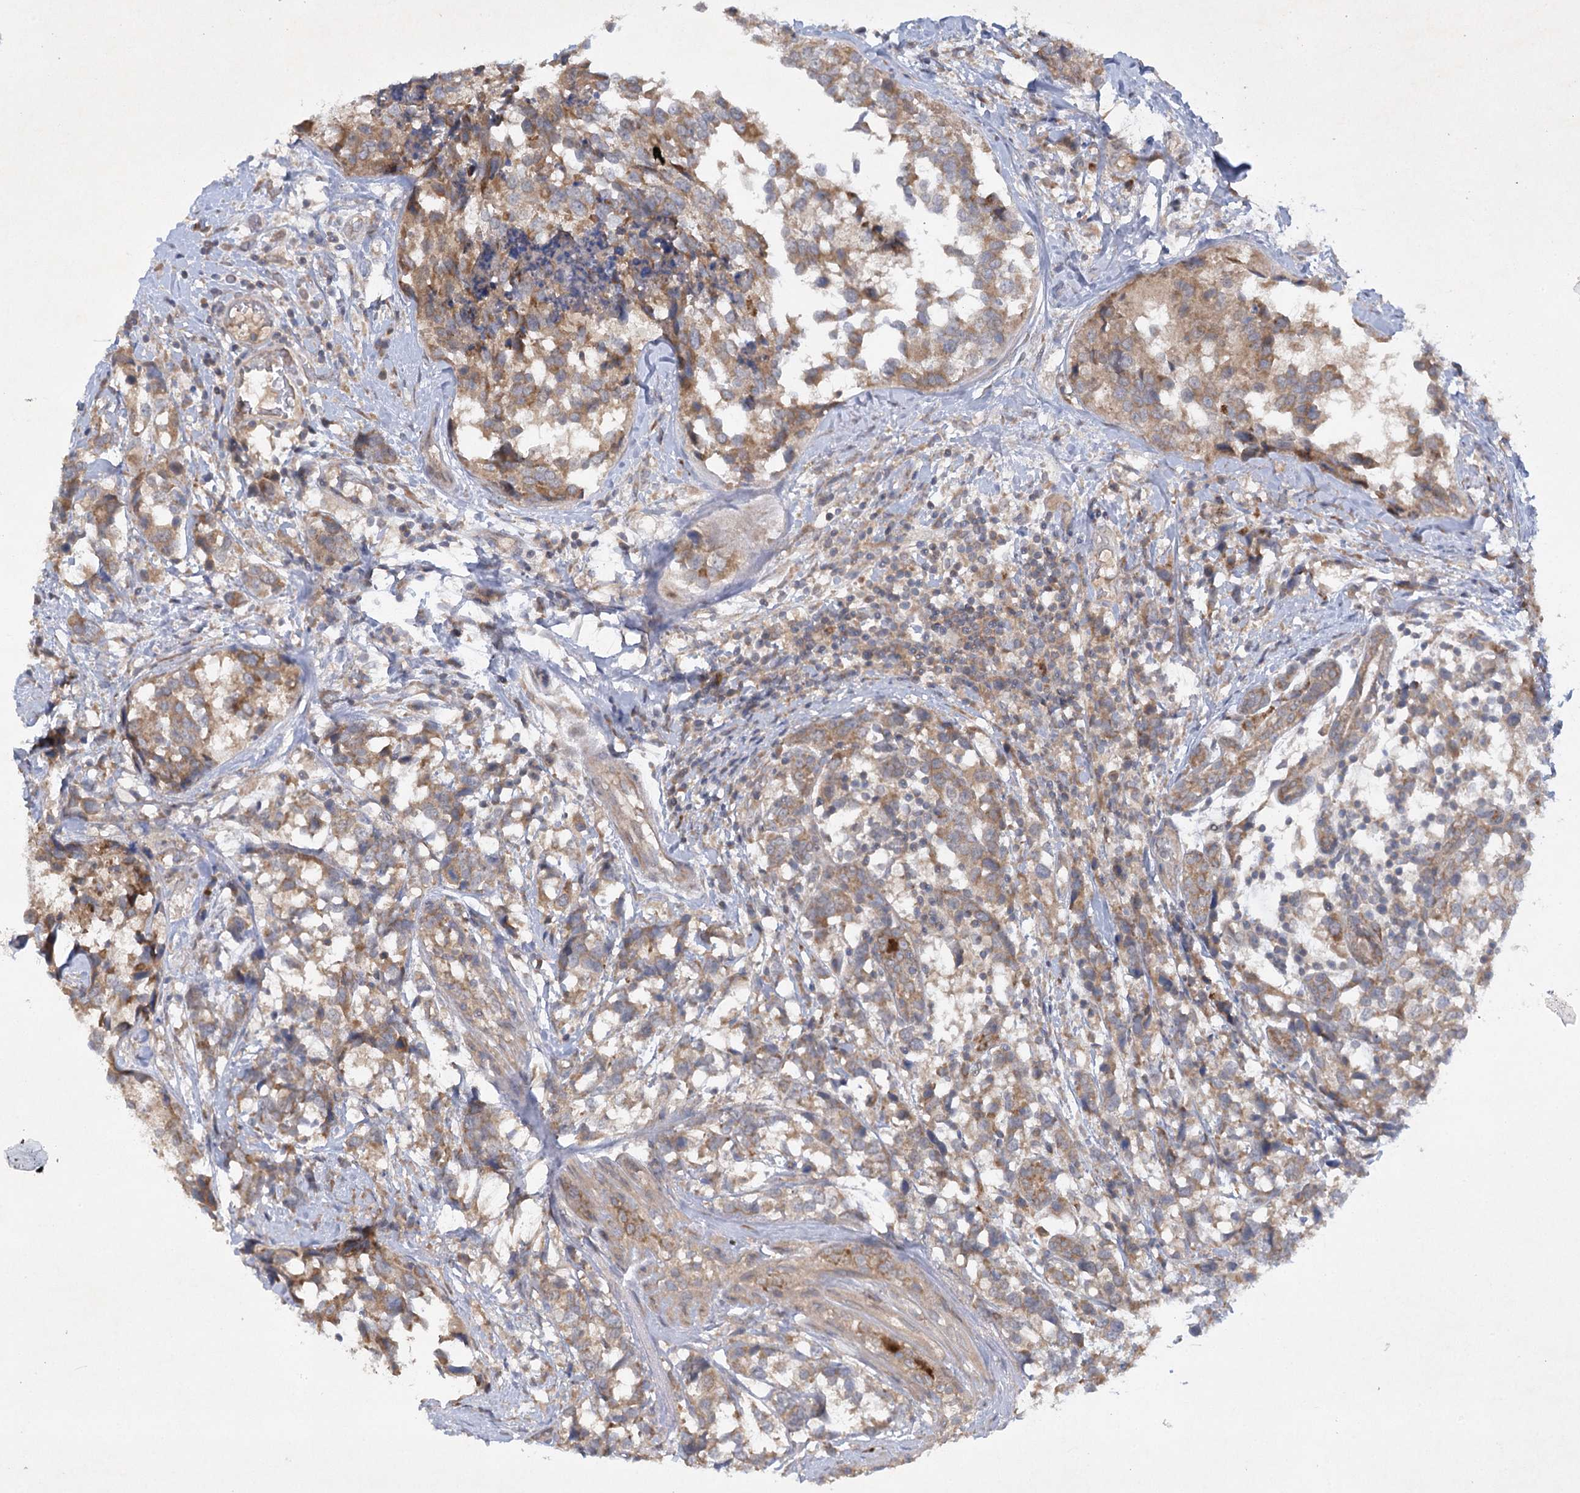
{"staining": {"intensity": "moderate", "quantity": ">75%", "location": "cytoplasmic/membranous"}, "tissue": "breast cancer", "cell_type": "Tumor cells", "image_type": "cancer", "snomed": [{"axis": "morphology", "description": "Lobular carcinoma"}, {"axis": "topography", "description": "Breast"}], "caption": "High-power microscopy captured an immunohistochemistry photomicrograph of breast cancer (lobular carcinoma), revealing moderate cytoplasmic/membranous expression in approximately >75% of tumor cells.", "gene": "TRAF3IP1", "patient": {"sex": "female", "age": 59}}